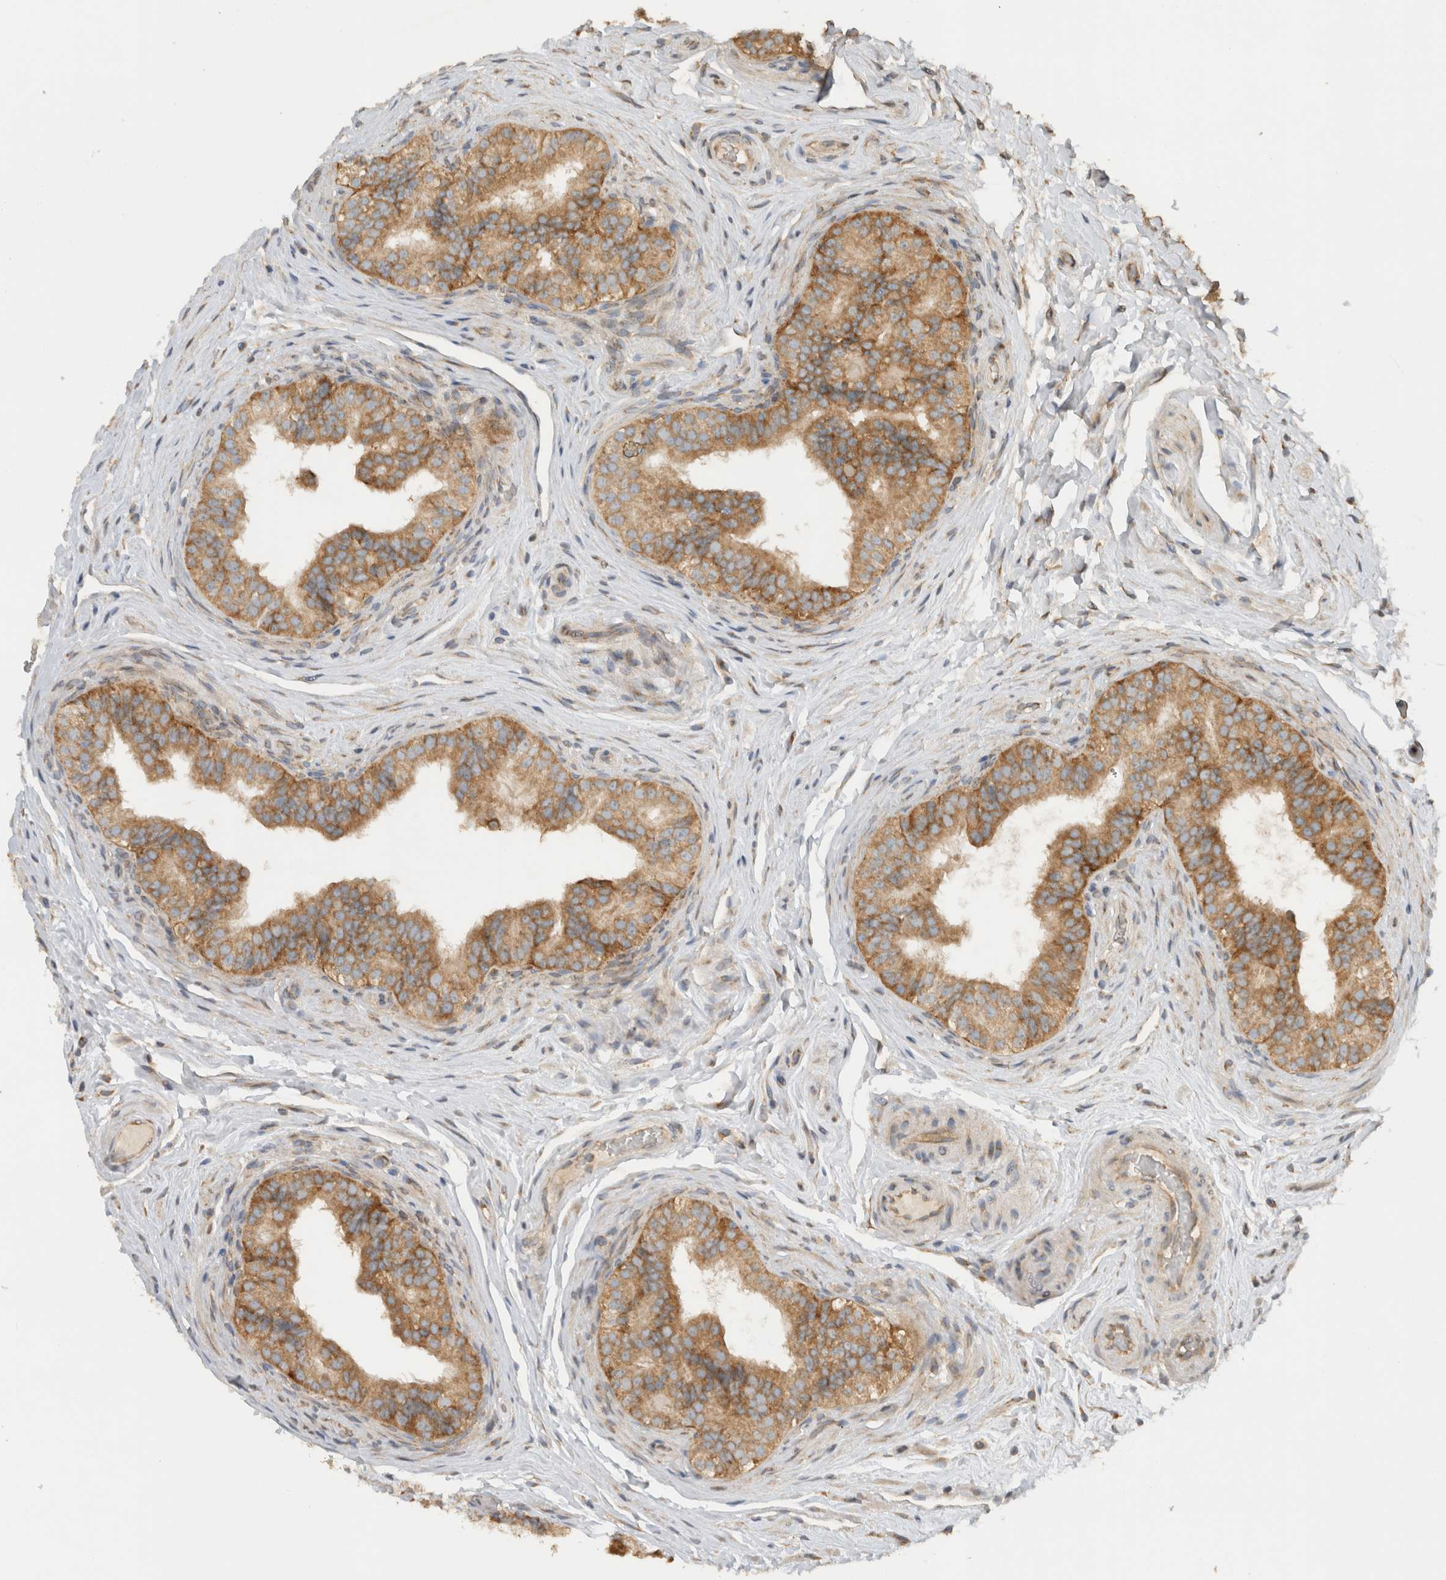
{"staining": {"intensity": "moderate", "quantity": ">75%", "location": "cytoplasmic/membranous"}, "tissue": "epididymis", "cell_type": "Glandular cells", "image_type": "normal", "snomed": [{"axis": "morphology", "description": "Normal tissue, NOS"}, {"axis": "topography", "description": "Epididymis"}], "caption": "Immunohistochemistry (IHC) image of benign epididymis: epididymis stained using IHC shows medium levels of moderate protein expression localized specifically in the cytoplasmic/membranous of glandular cells, appearing as a cytoplasmic/membranous brown color.", "gene": "PUM1", "patient": {"sex": "male", "age": 49}}